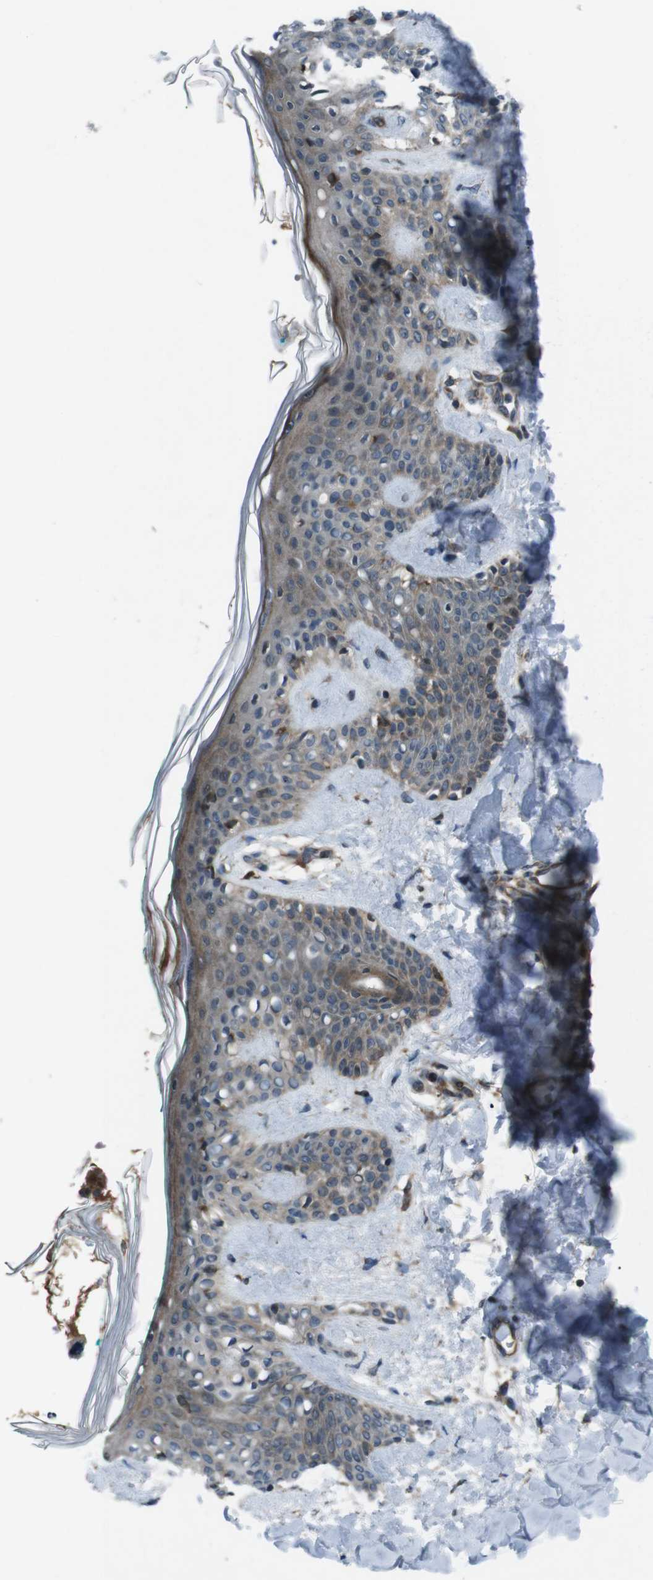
{"staining": {"intensity": "weak", "quantity": "25%-75%", "location": "cytoplasmic/membranous"}, "tissue": "skin", "cell_type": "Fibroblasts", "image_type": "normal", "snomed": [{"axis": "morphology", "description": "Normal tissue, NOS"}, {"axis": "topography", "description": "Skin"}], "caption": "Human skin stained for a protein (brown) reveals weak cytoplasmic/membranous positive expression in approximately 25%-75% of fibroblasts.", "gene": "SLC27A4", "patient": {"sex": "male", "age": 16}}